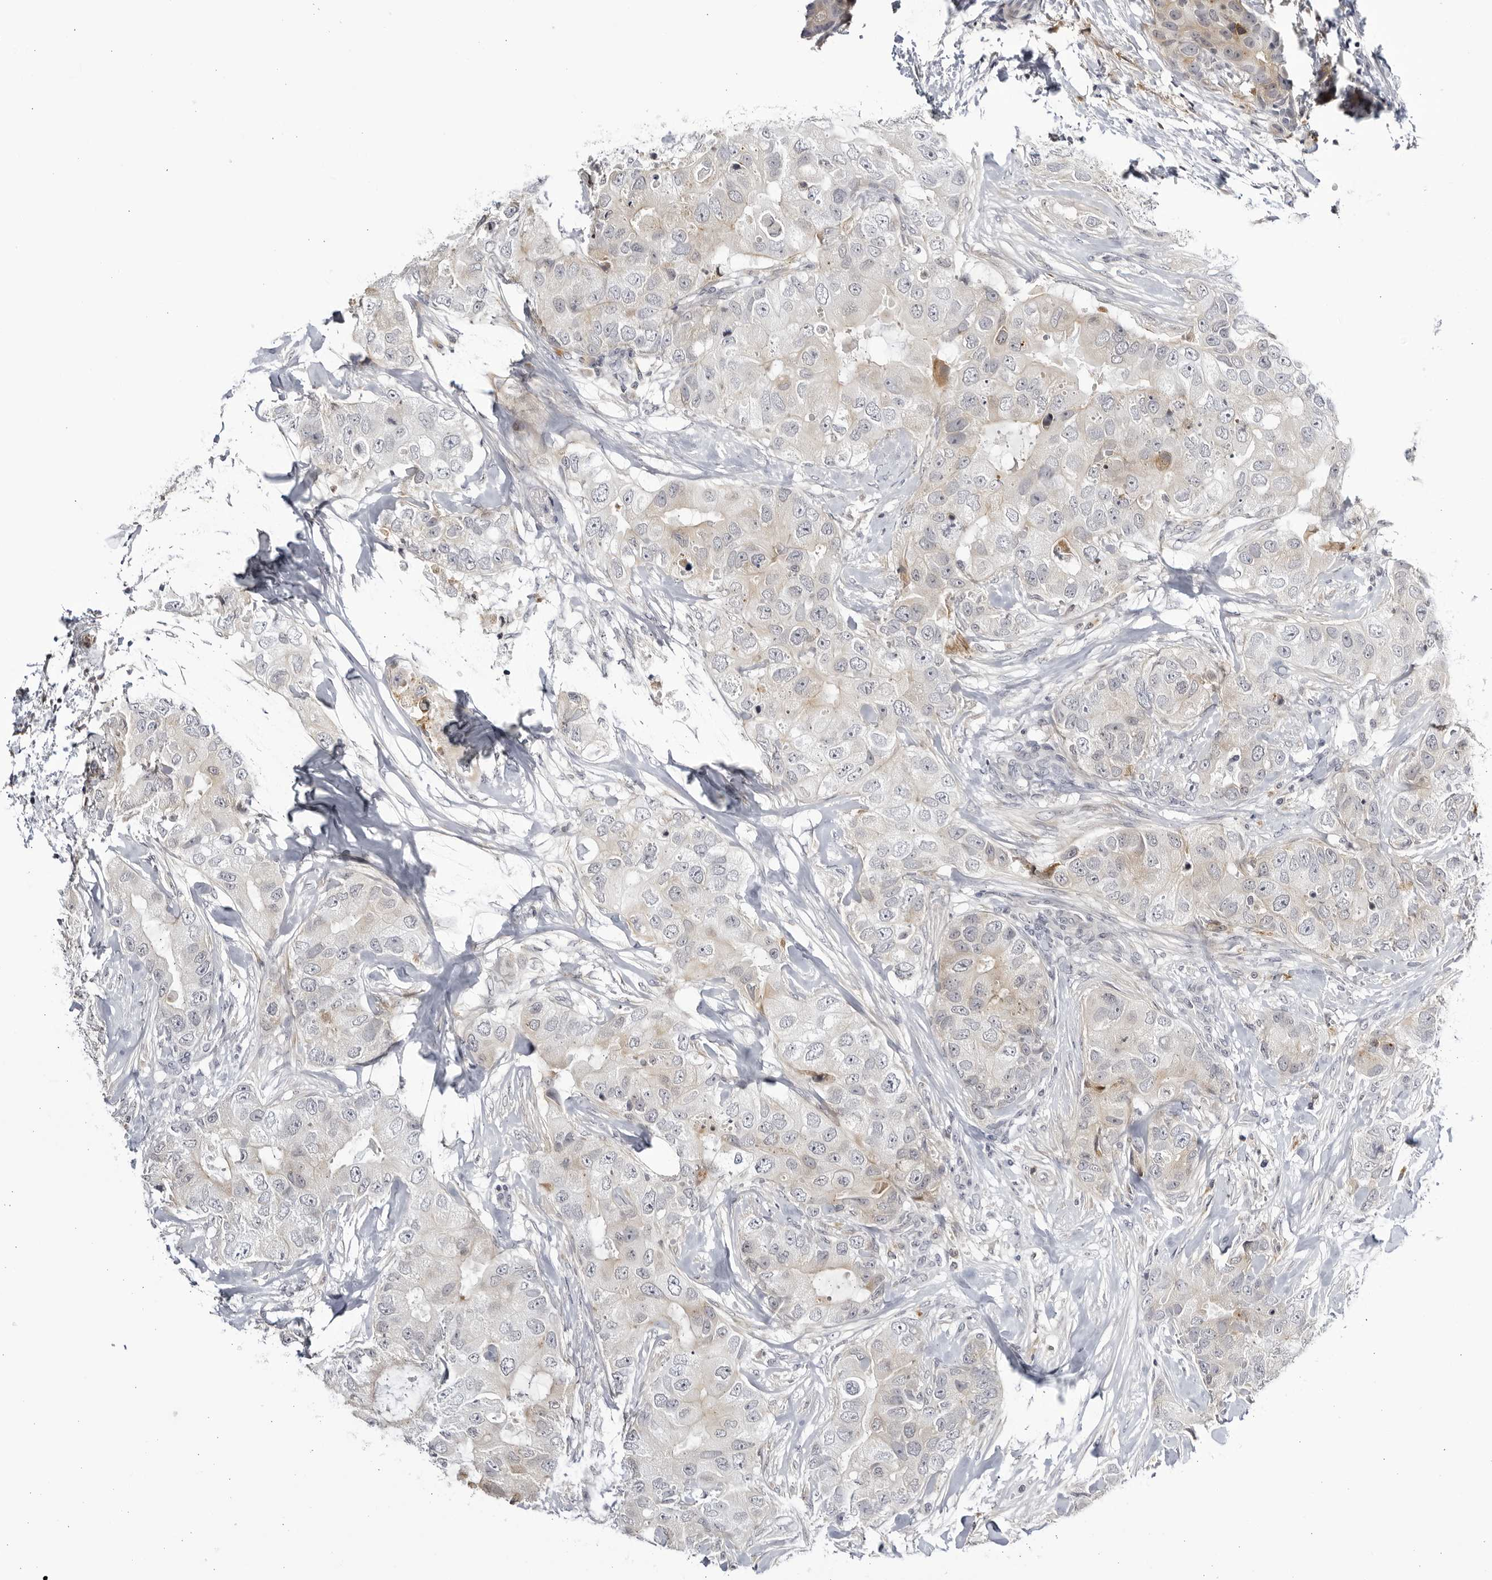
{"staining": {"intensity": "weak", "quantity": "<25%", "location": "cytoplasmic/membranous"}, "tissue": "breast cancer", "cell_type": "Tumor cells", "image_type": "cancer", "snomed": [{"axis": "morphology", "description": "Duct carcinoma"}, {"axis": "topography", "description": "Breast"}], "caption": "Tumor cells are negative for brown protein staining in breast cancer. (Brightfield microscopy of DAB IHC at high magnification).", "gene": "CNBD1", "patient": {"sex": "female", "age": 62}}